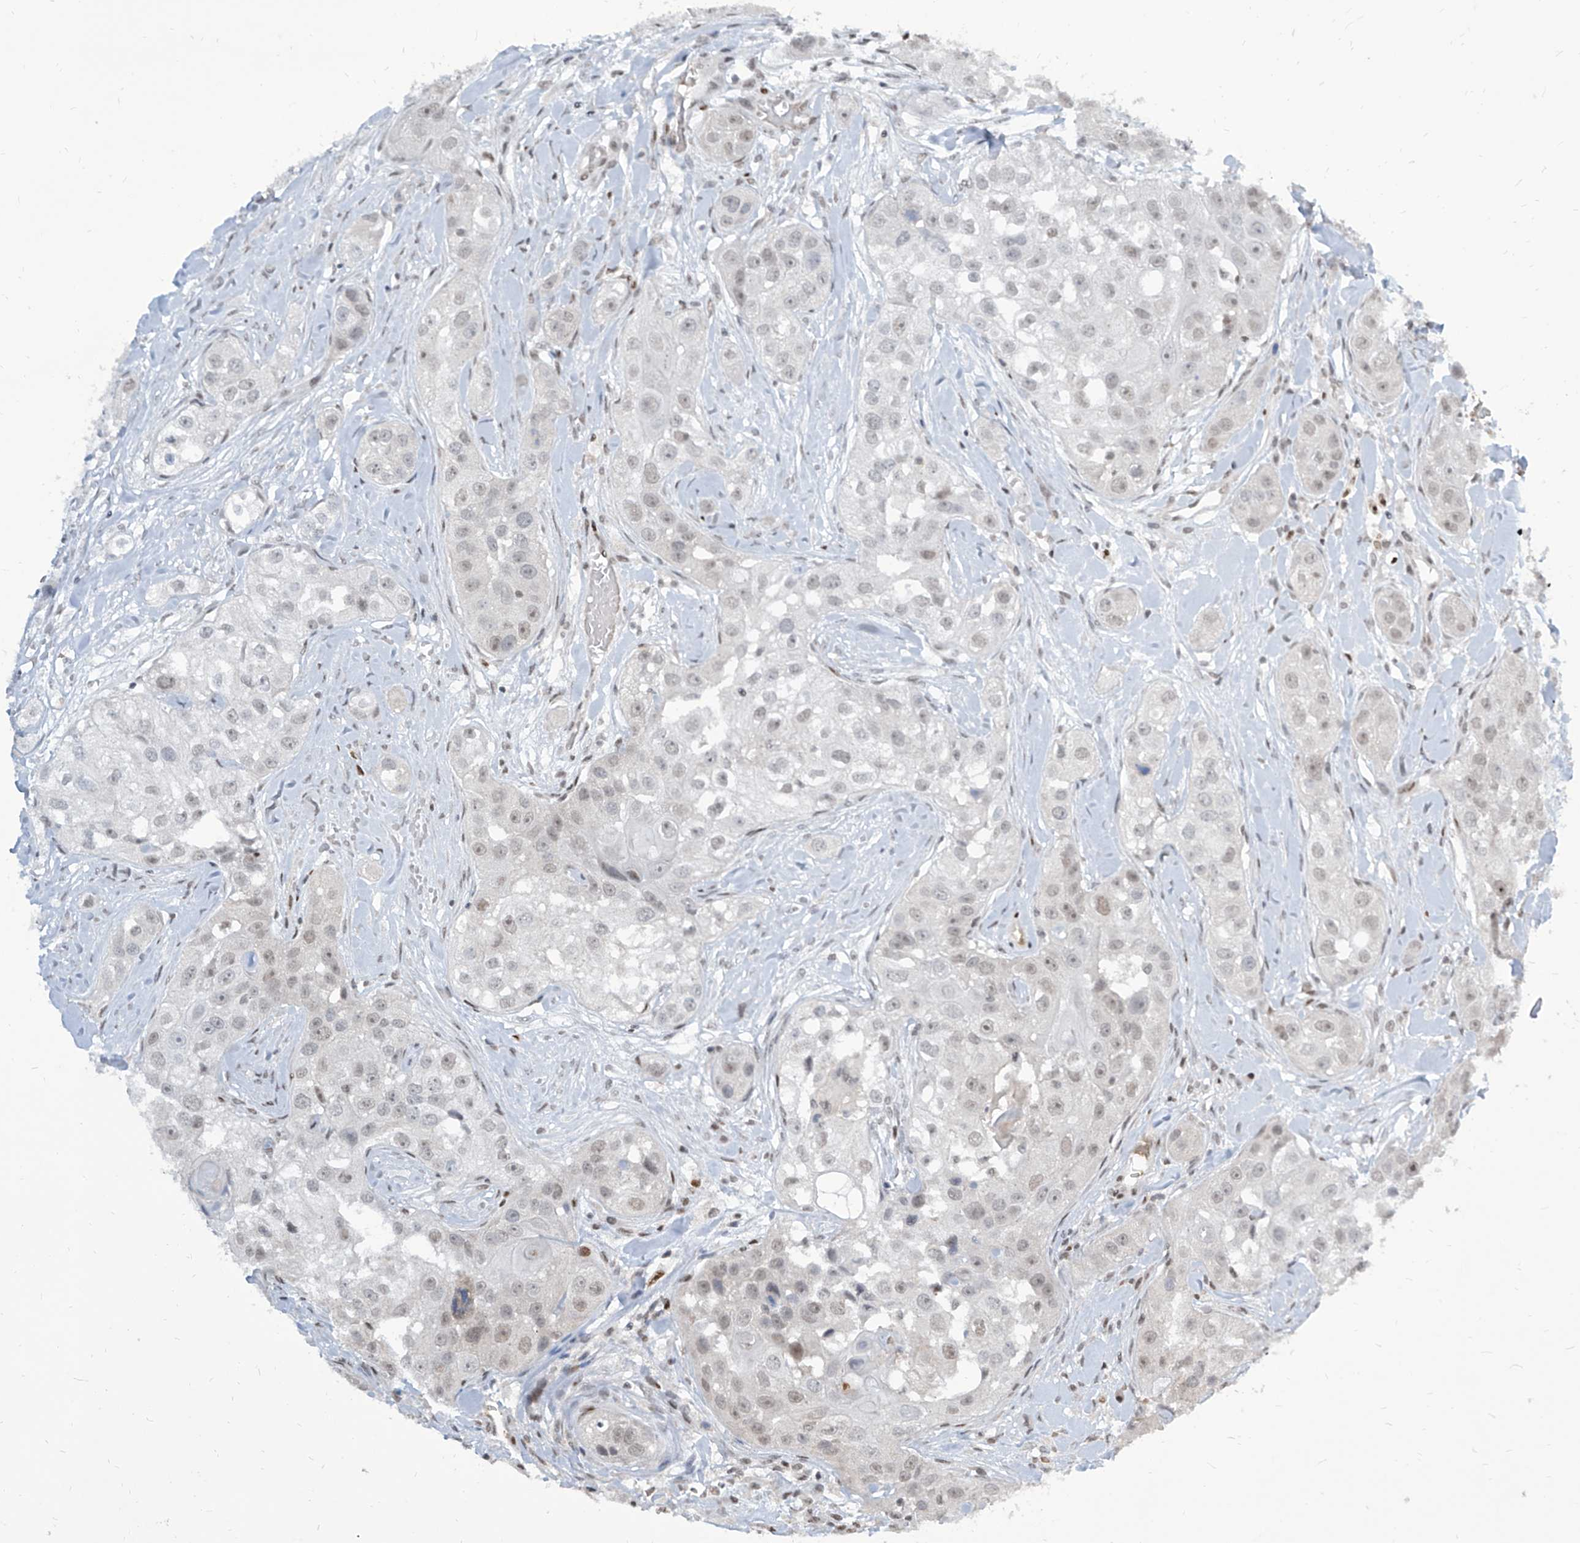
{"staining": {"intensity": "weak", "quantity": "<25%", "location": "nuclear"}, "tissue": "head and neck cancer", "cell_type": "Tumor cells", "image_type": "cancer", "snomed": [{"axis": "morphology", "description": "Normal tissue, NOS"}, {"axis": "morphology", "description": "Squamous cell carcinoma, NOS"}, {"axis": "topography", "description": "Skeletal muscle"}, {"axis": "topography", "description": "Head-Neck"}], "caption": "Head and neck cancer (squamous cell carcinoma) was stained to show a protein in brown. There is no significant positivity in tumor cells.", "gene": "IRF2", "patient": {"sex": "male", "age": 51}}